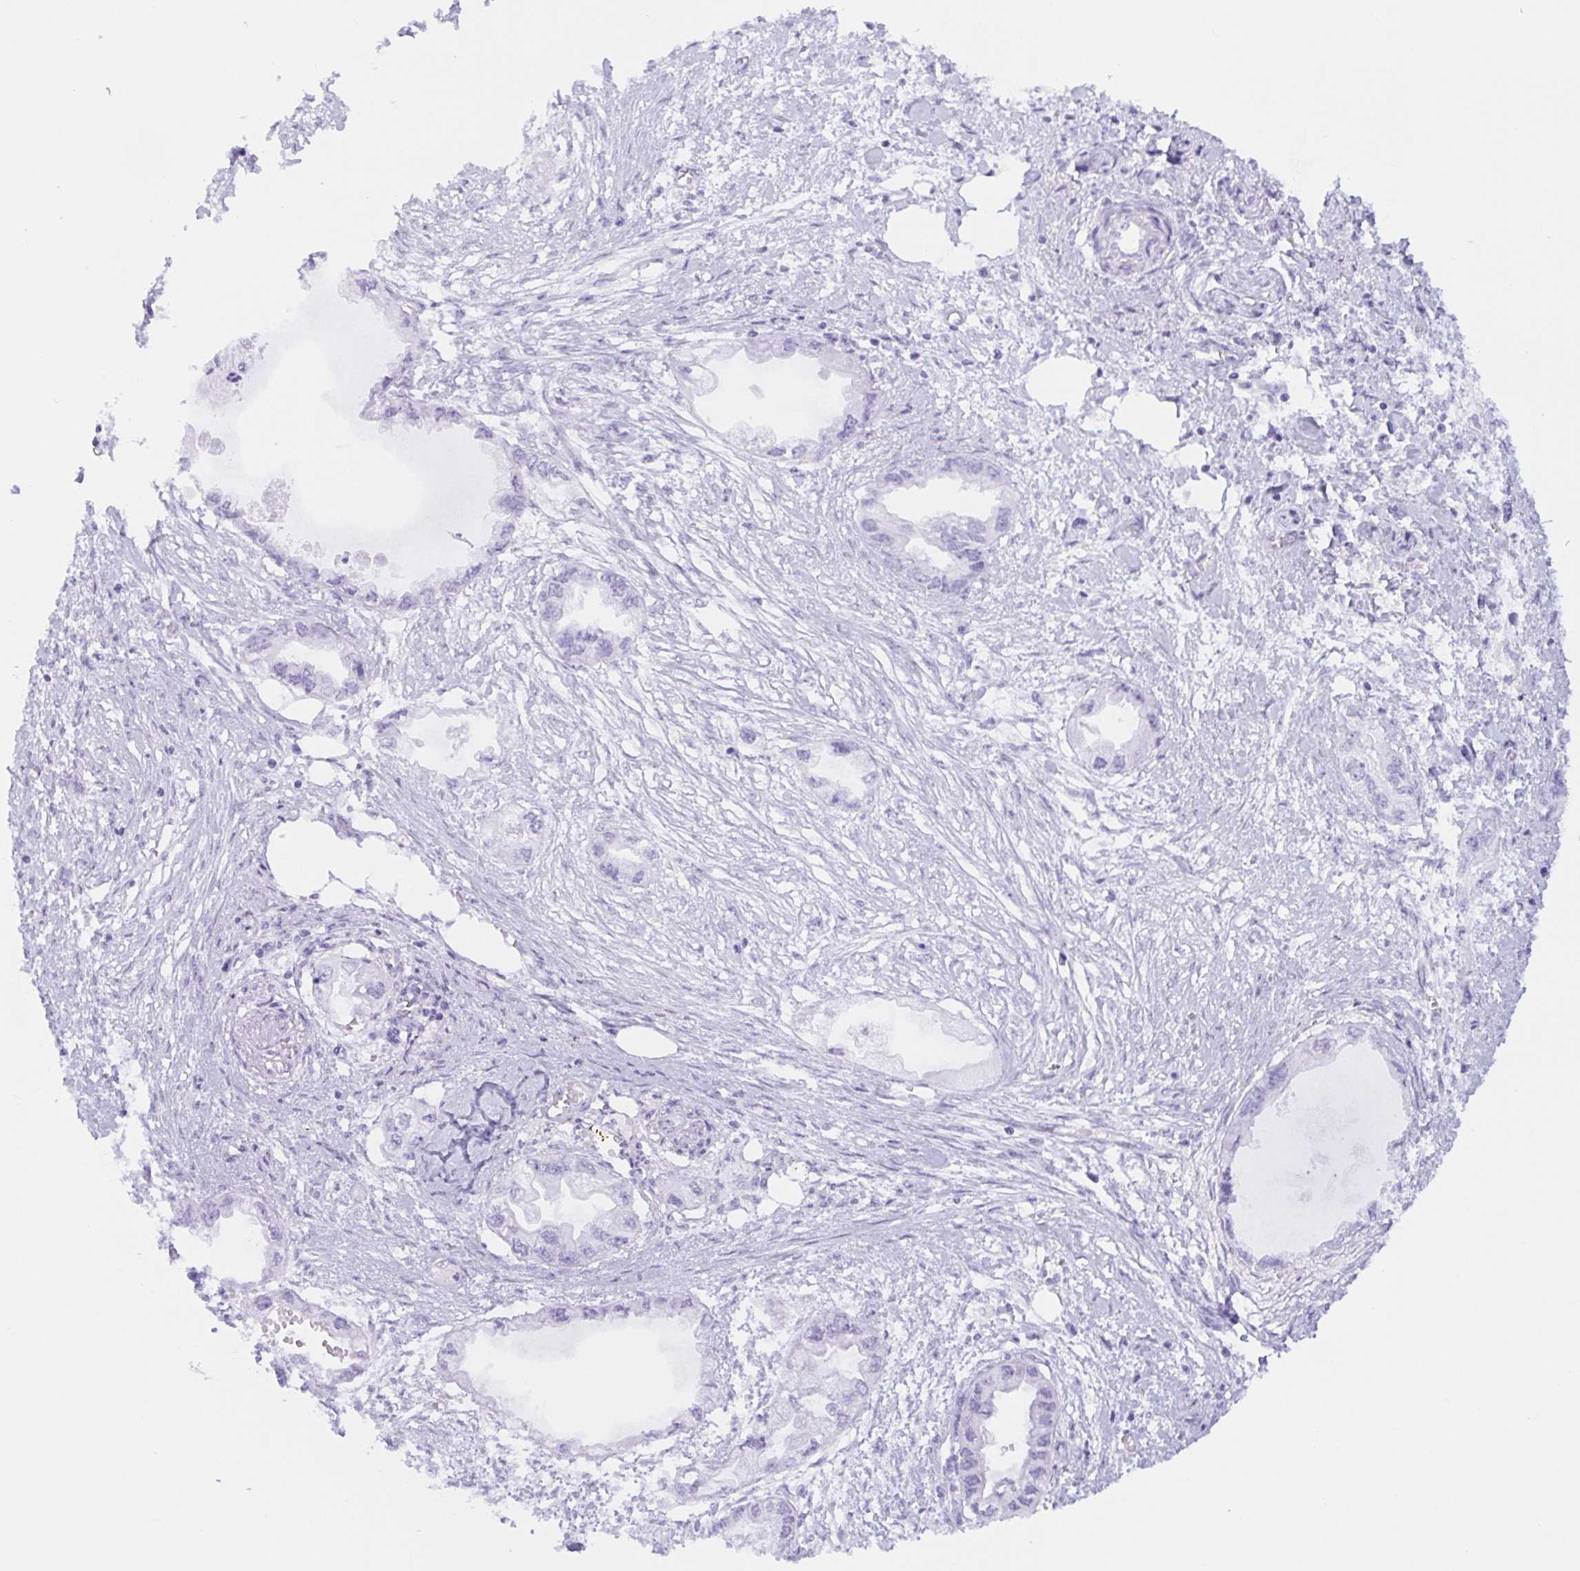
{"staining": {"intensity": "negative", "quantity": "none", "location": "none"}, "tissue": "endometrial cancer", "cell_type": "Tumor cells", "image_type": "cancer", "snomed": [{"axis": "morphology", "description": "Adenocarcinoma, NOS"}, {"axis": "morphology", "description": "Adenocarcinoma, metastatic, NOS"}, {"axis": "topography", "description": "Adipose tissue"}, {"axis": "topography", "description": "Endometrium"}], "caption": "Endometrial cancer was stained to show a protein in brown. There is no significant expression in tumor cells.", "gene": "DYNC2LI1", "patient": {"sex": "female", "age": 67}}